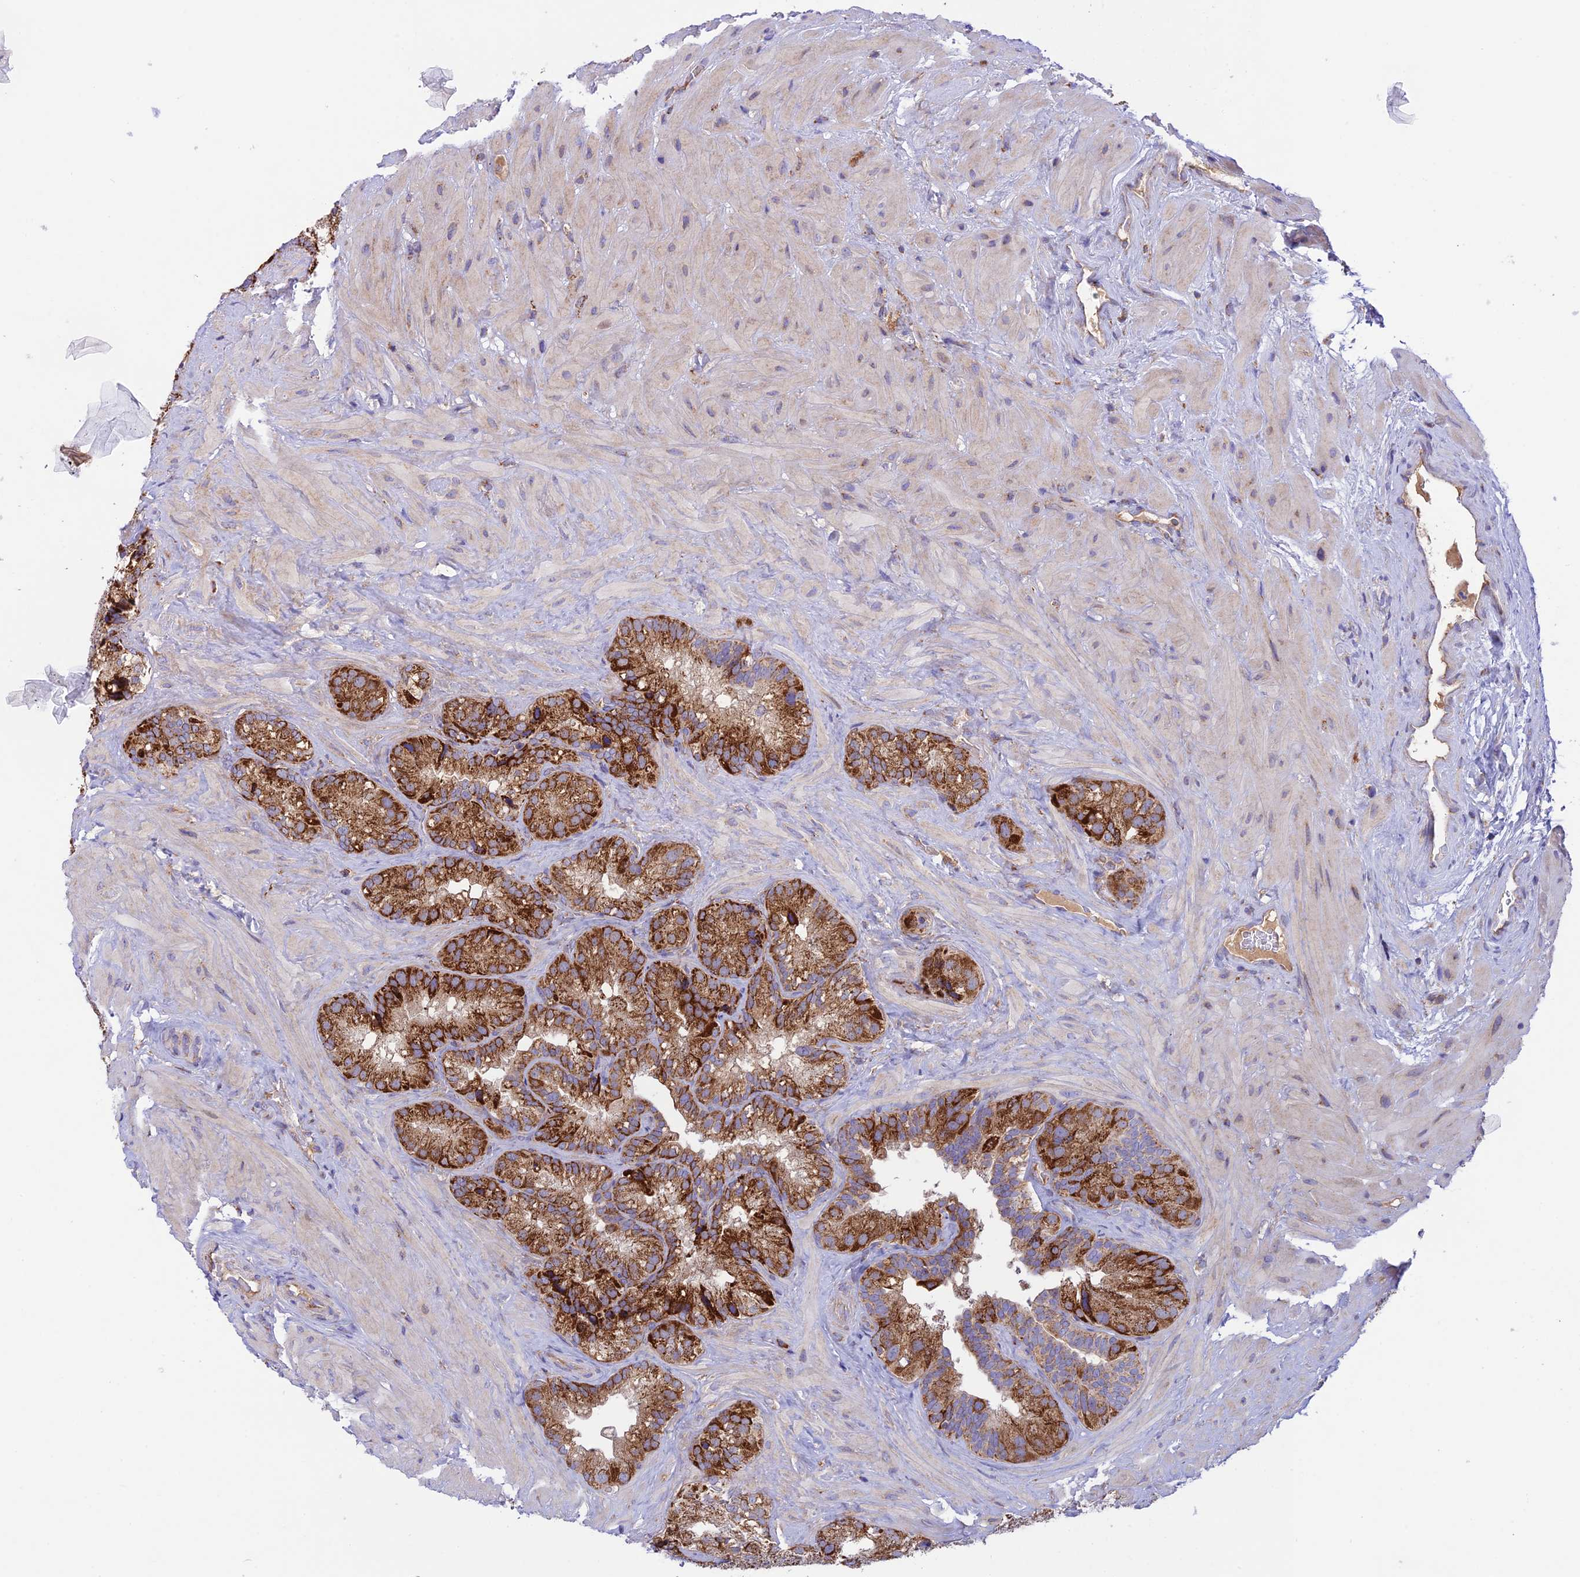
{"staining": {"intensity": "strong", "quantity": ">75%", "location": "cytoplasmic/membranous"}, "tissue": "seminal vesicle", "cell_type": "Glandular cells", "image_type": "normal", "snomed": [{"axis": "morphology", "description": "Normal tissue, NOS"}, {"axis": "topography", "description": "Prostate"}, {"axis": "topography", "description": "Seminal veicle"}], "caption": "High-power microscopy captured an IHC micrograph of benign seminal vesicle, revealing strong cytoplasmic/membranous staining in approximately >75% of glandular cells.", "gene": "UAP1L1", "patient": {"sex": "male", "age": 68}}